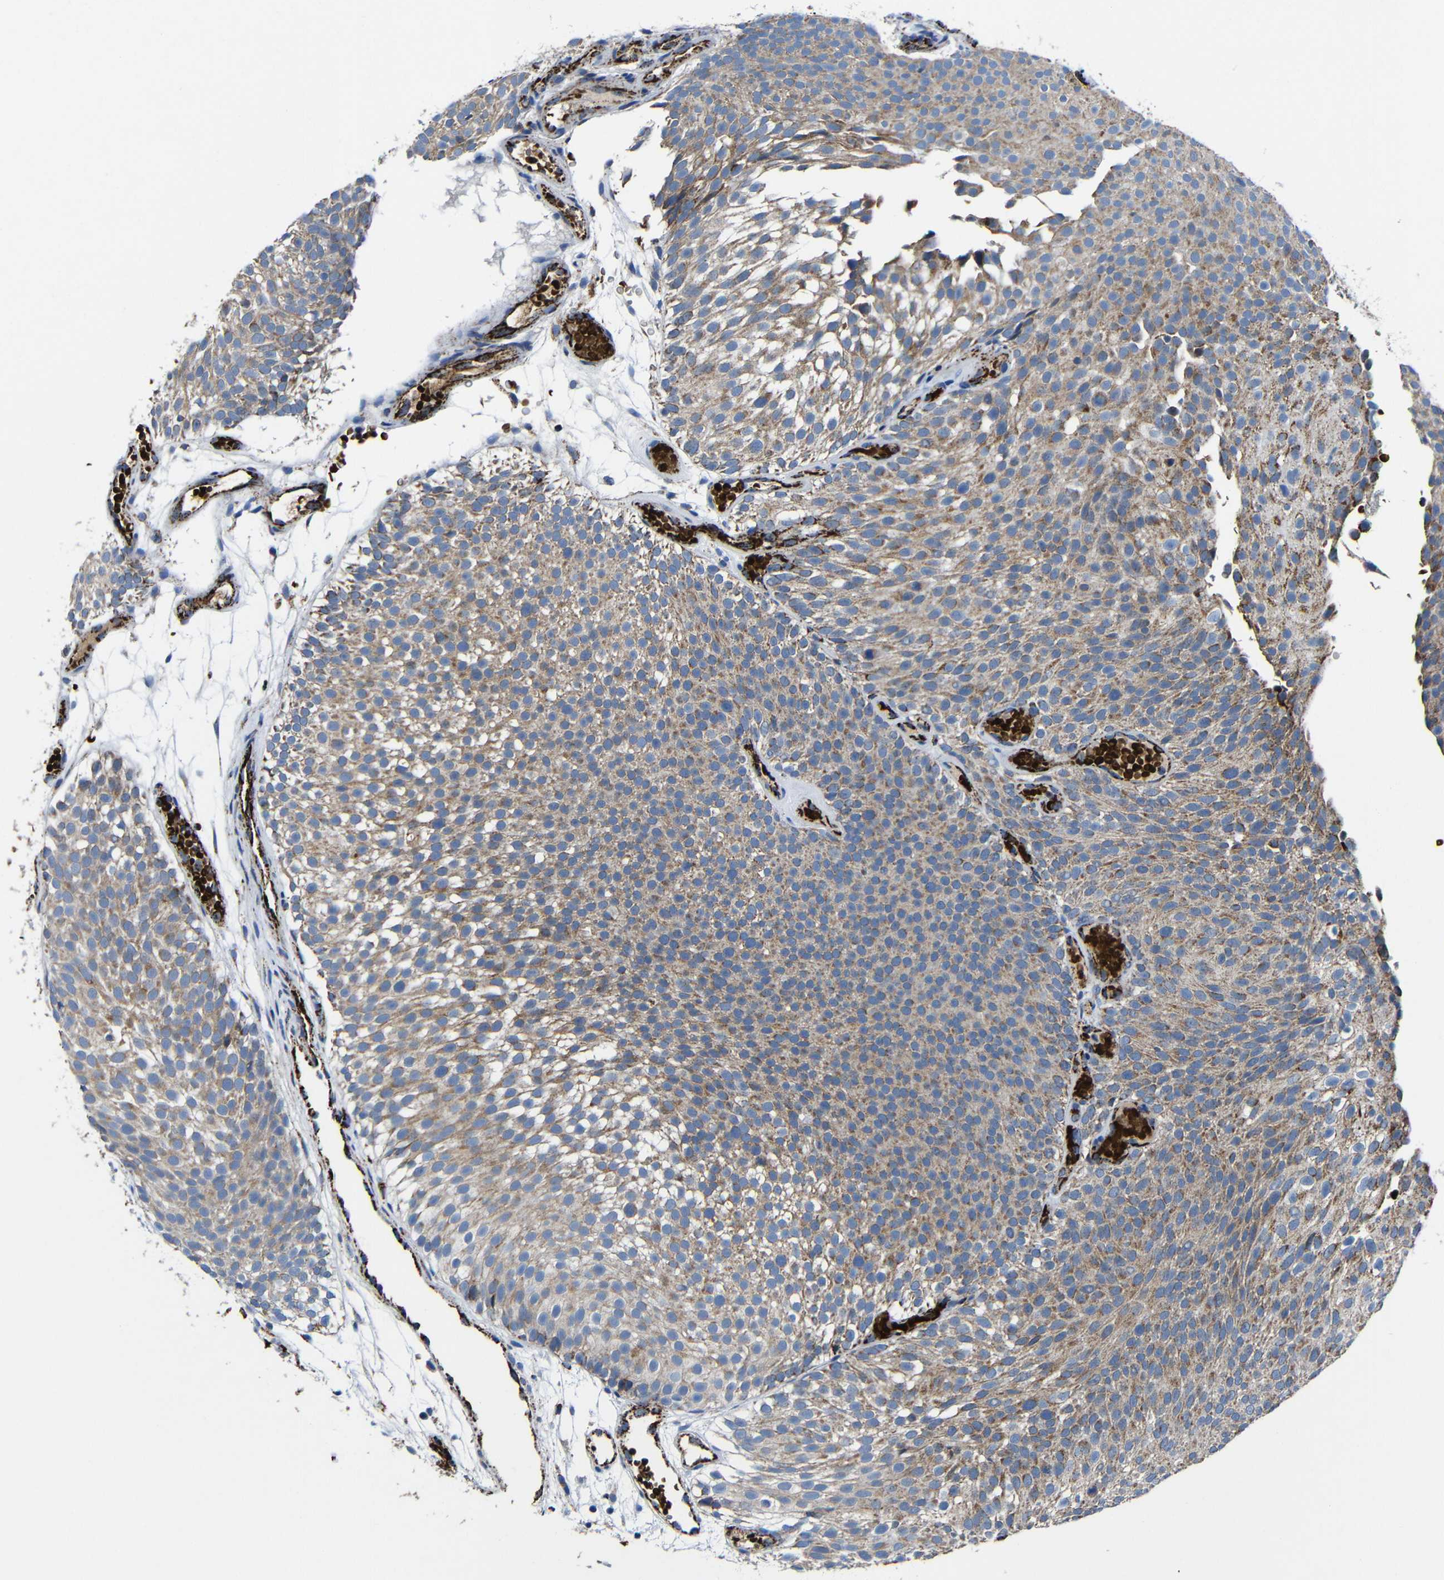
{"staining": {"intensity": "weak", "quantity": ">75%", "location": "cytoplasmic/membranous"}, "tissue": "urothelial cancer", "cell_type": "Tumor cells", "image_type": "cancer", "snomed": [{"axis": "morphology", "description": "Urothelial carcinoma, Low grade"}, {"axis": "topography", "description": "Urinary bladder"}], "caption": "Protein expression analysis of urothelial cancer reveals weak cytoplasmic/membranous staining in approximately >75% of tumor cells.", "gene": "CA5B", "patient": {"sex": "male", "age": 78}}